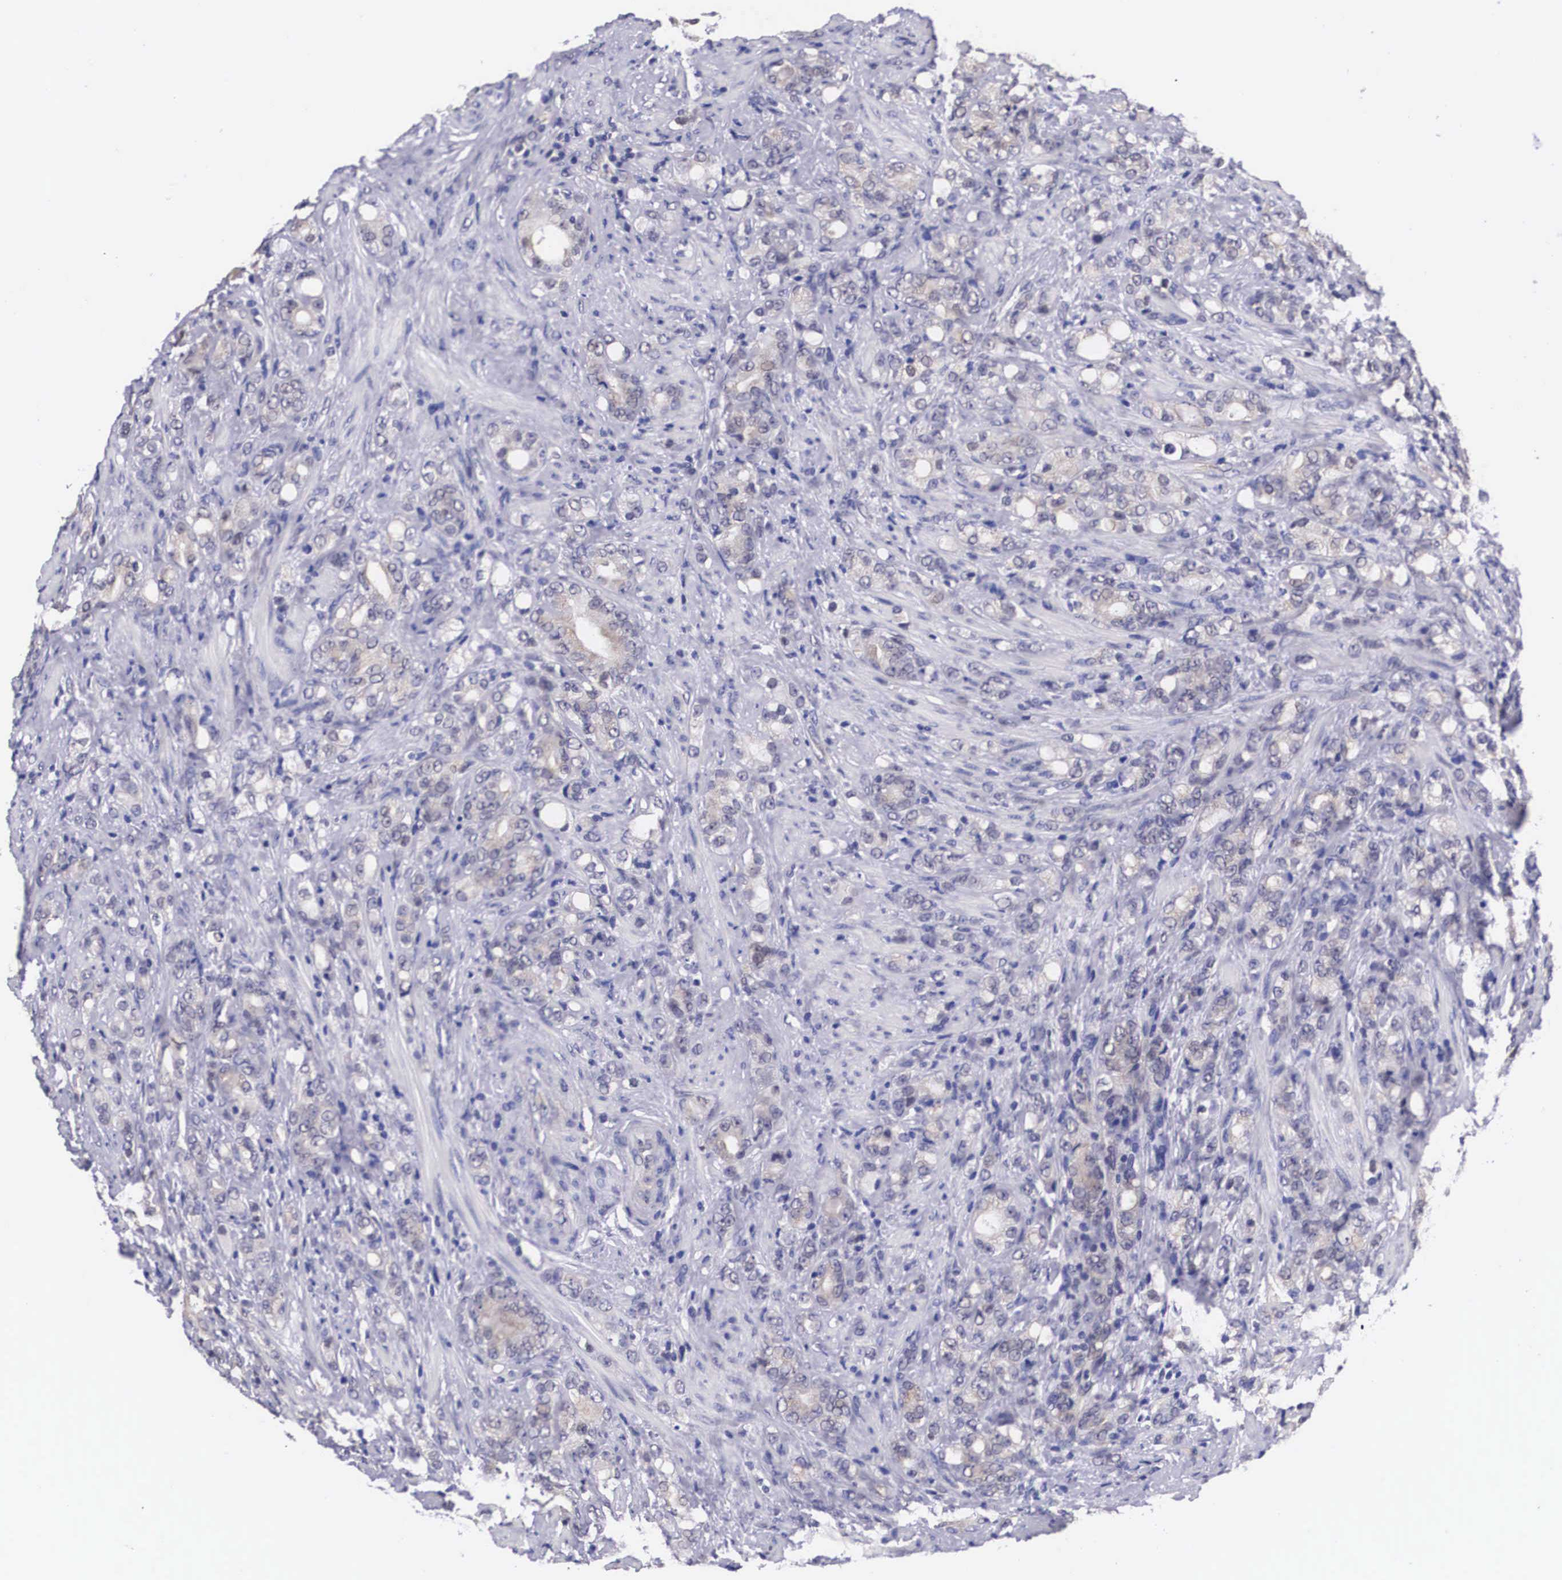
{"staining": {"intensity": "weak", "quantity": "<25%", "location": "cytoplasmic/membranous"}, "tissue": "prostate cancer", "cell_type": "Tumor cells", "image_type": "cancer", "snomed": [{"axis": "morphology", "description": "Adenocarcinoma, Medium grade"}, {"axis": "topography", "description": "Prostate"}], "caption": "The photomicrograph shows no staining of tumor cells in medium-grade adenocarcinoma (prostate).", "gene": "OTX2", "patient": {"sex": "male", "age": 59}}